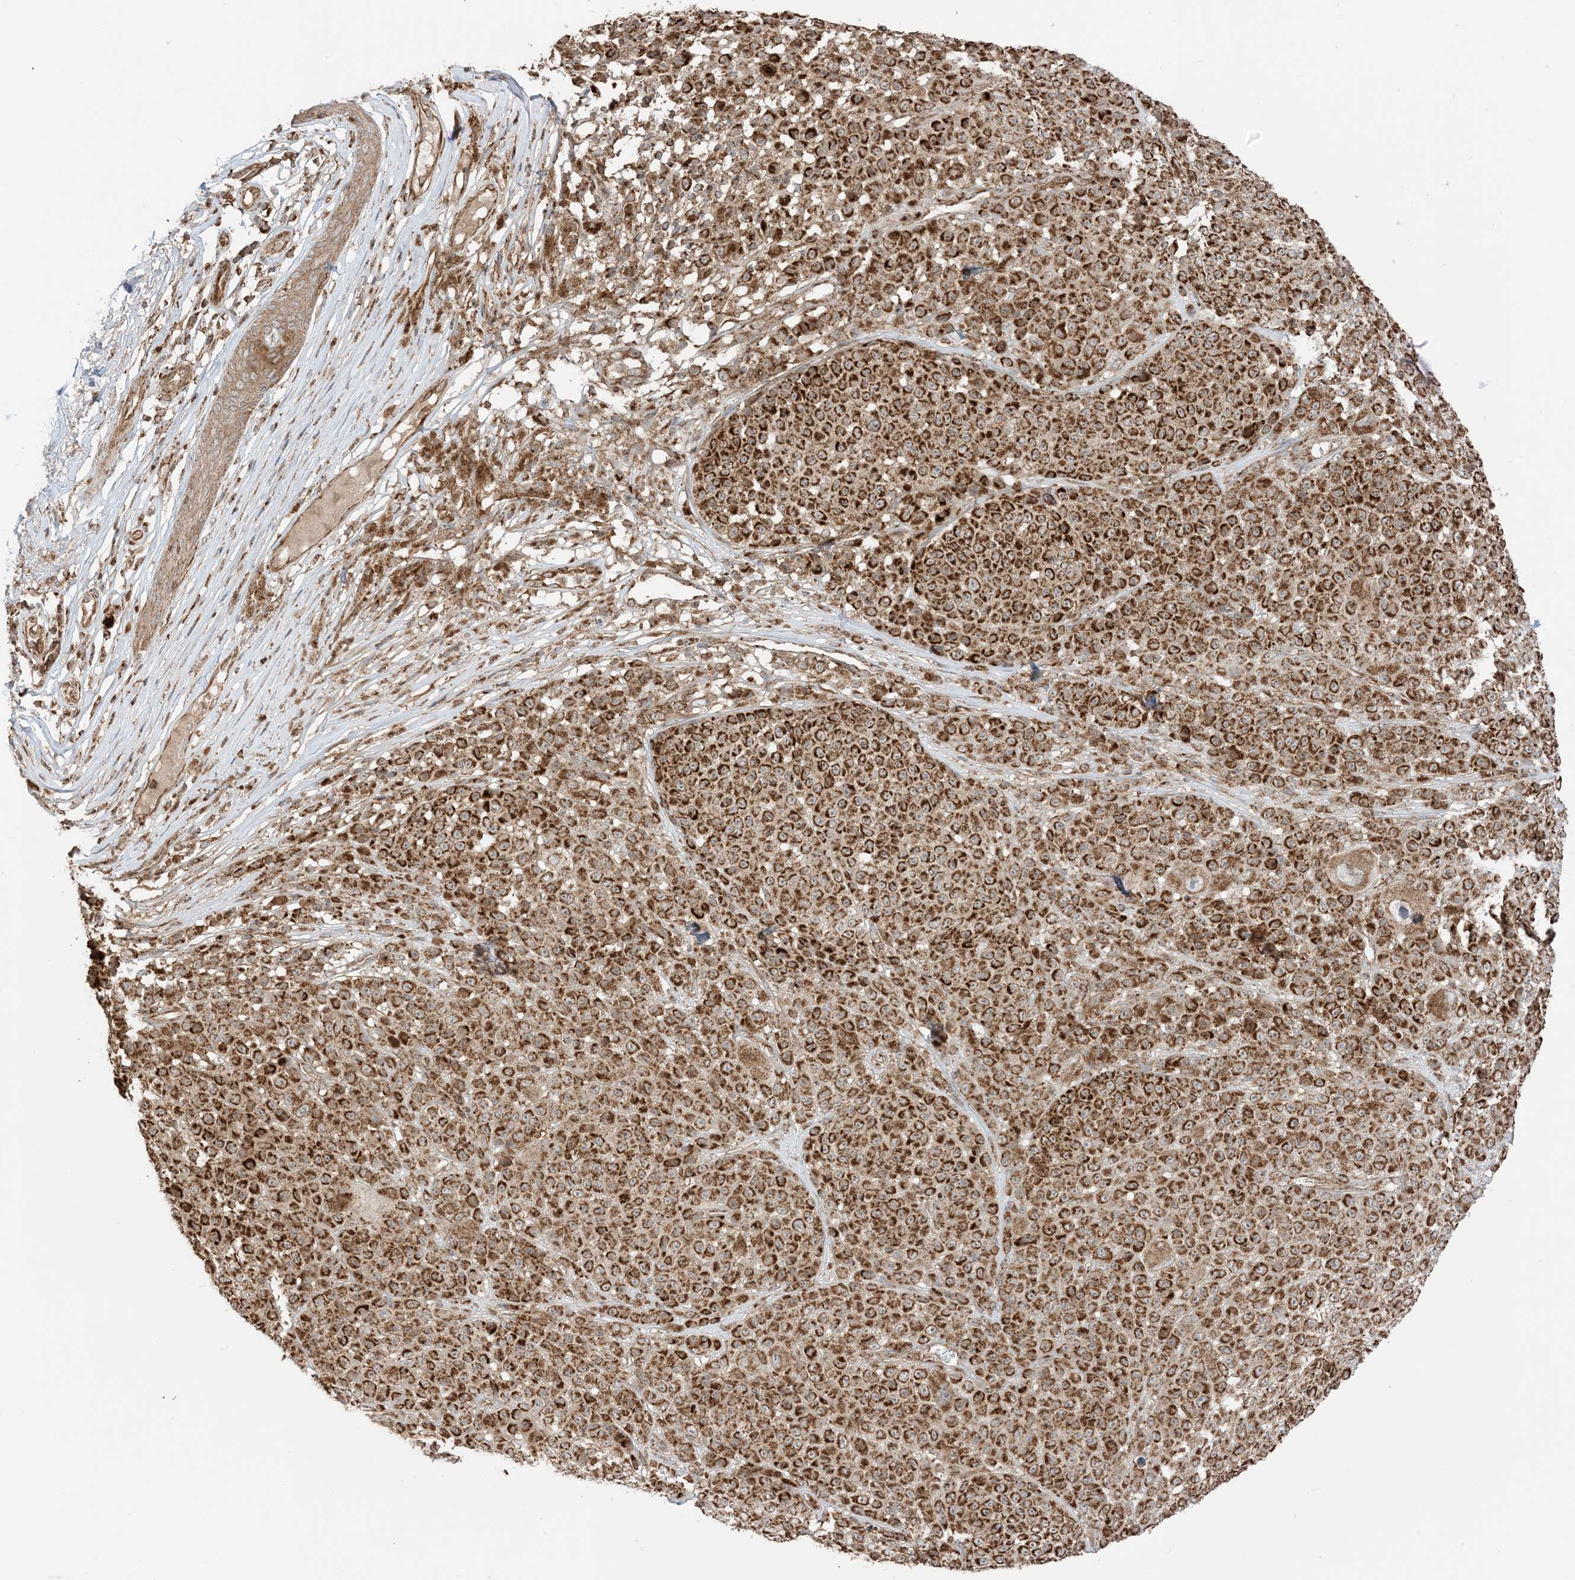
{"staining": {"intensity": "strong", "quantity": ">75%", "location": "cytoplasmic/membranous"}, "tissue": "melanoma", "cell_type": "Tumor cells", "image_type": "cancer", "snomed": [{"axis": "morphology", "description": "Malignant melanoma, NOS"}, {"axis": "topography", "description": "Skin"}], "caption": "The micrograph demonstrates a brown stain indicating the presence of a protein in the cytoplasmic/membranous of tumor cells in malignant melanoma.", "gene": "N4BP3", "patient": {"sex": "female", "age": 94}}